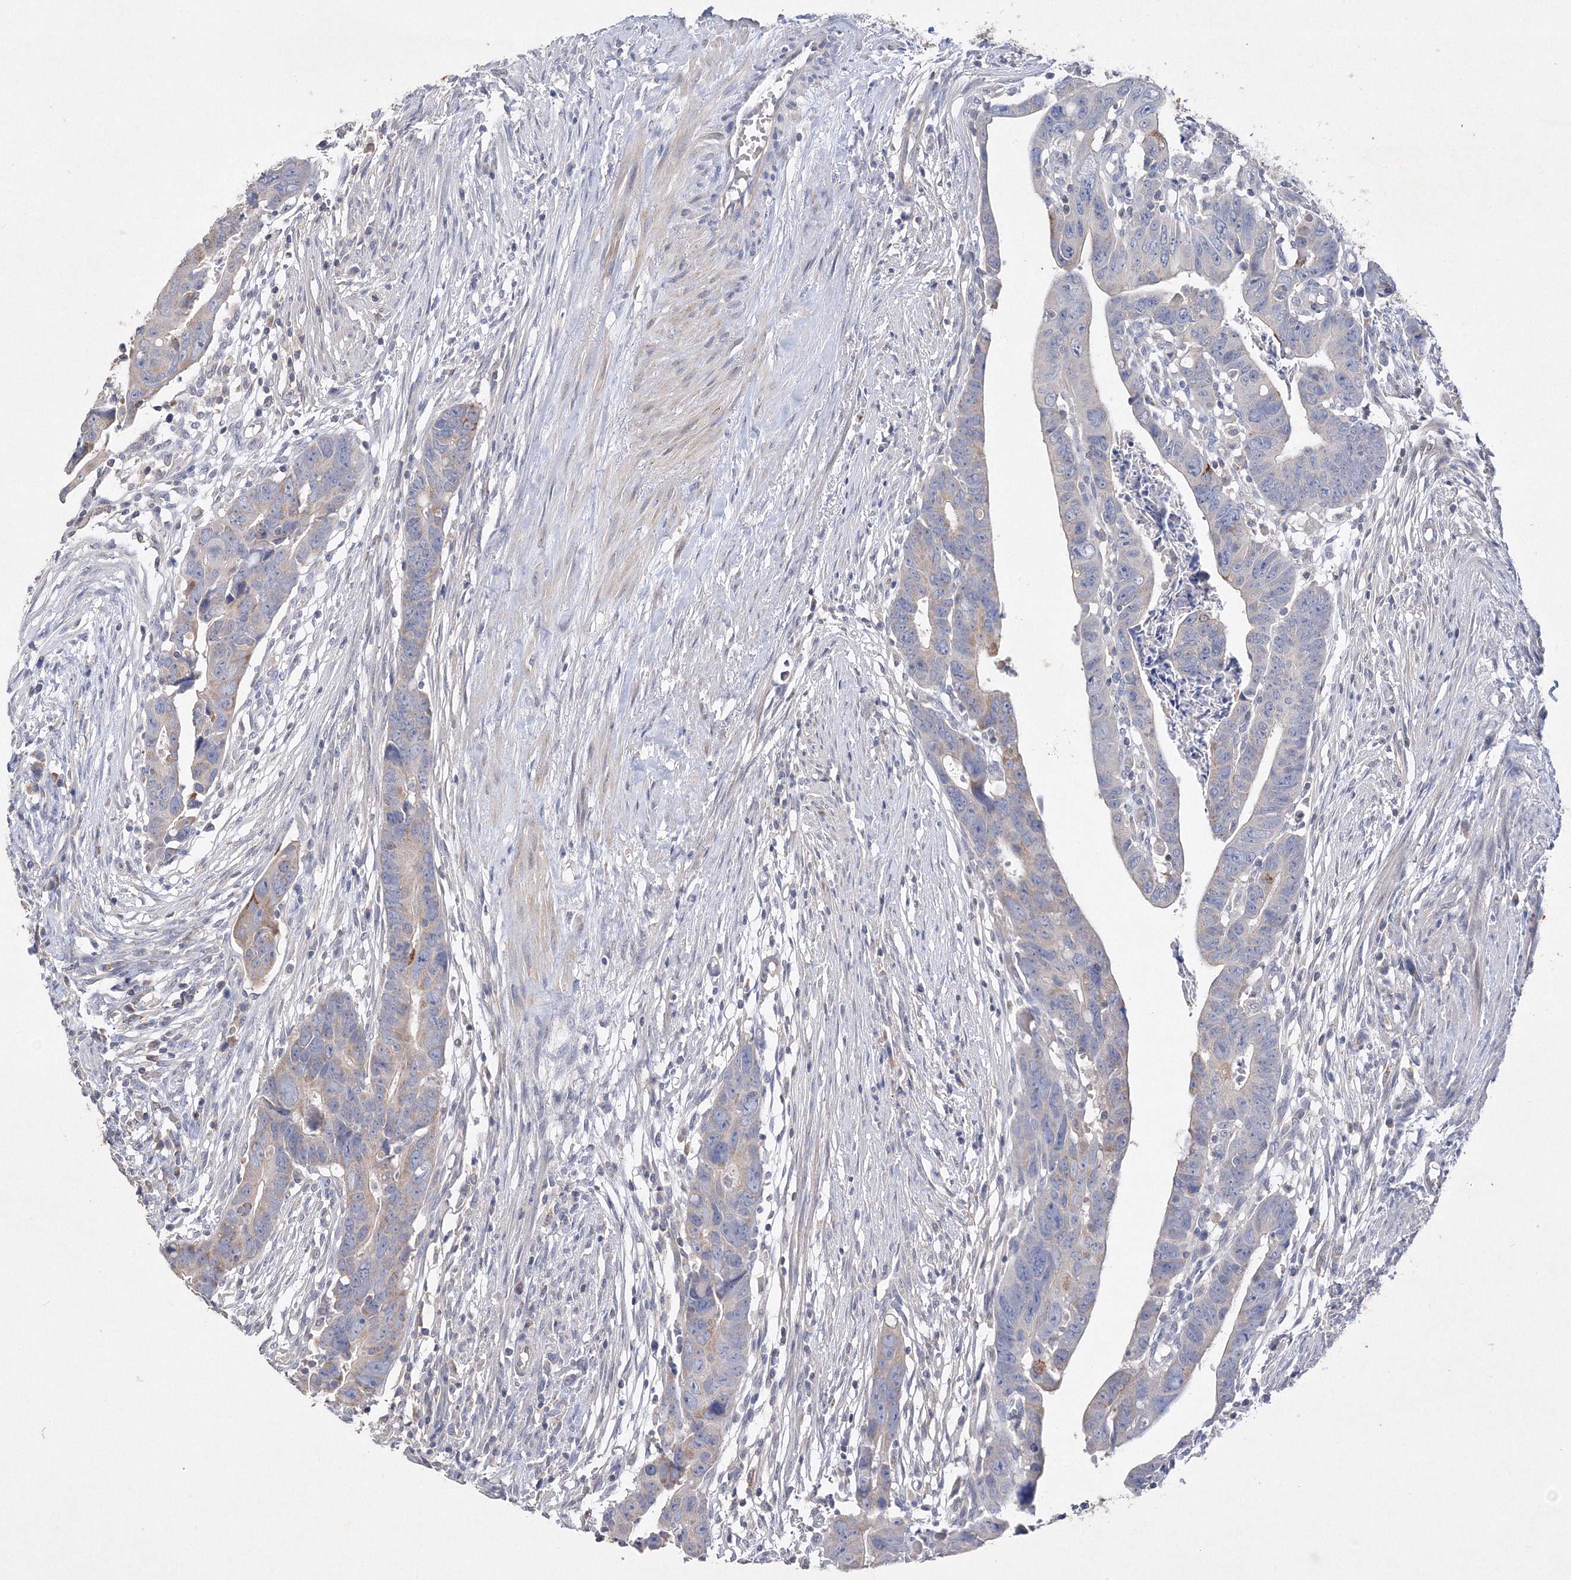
{"staining": {"intensity": "moderate", "quantity": "<25%", "location": "cytoplasmic/membranous"}, "tissue": "colorectal cancer", "cell_type": "Tumor cells", "image_type": "cancer", "snomed": [{"axis": "morphology", "description": "Adenocarcinoma, NOS"}, {"axis": "topography", "description": "Rectum"}], "caption": "High-power microscopy captured an IHC photomicrograph of adenocarcinoma (colorectal), revealing moderate cytoplasmic/membranous staining in approximately <25% of tumor cells. (DAB (3,3'-diaminobenzidine) IHC with brightfield microscopy, high magnification).", "gene": "GLS", "patient": {"sex": "female", "age": 65}}